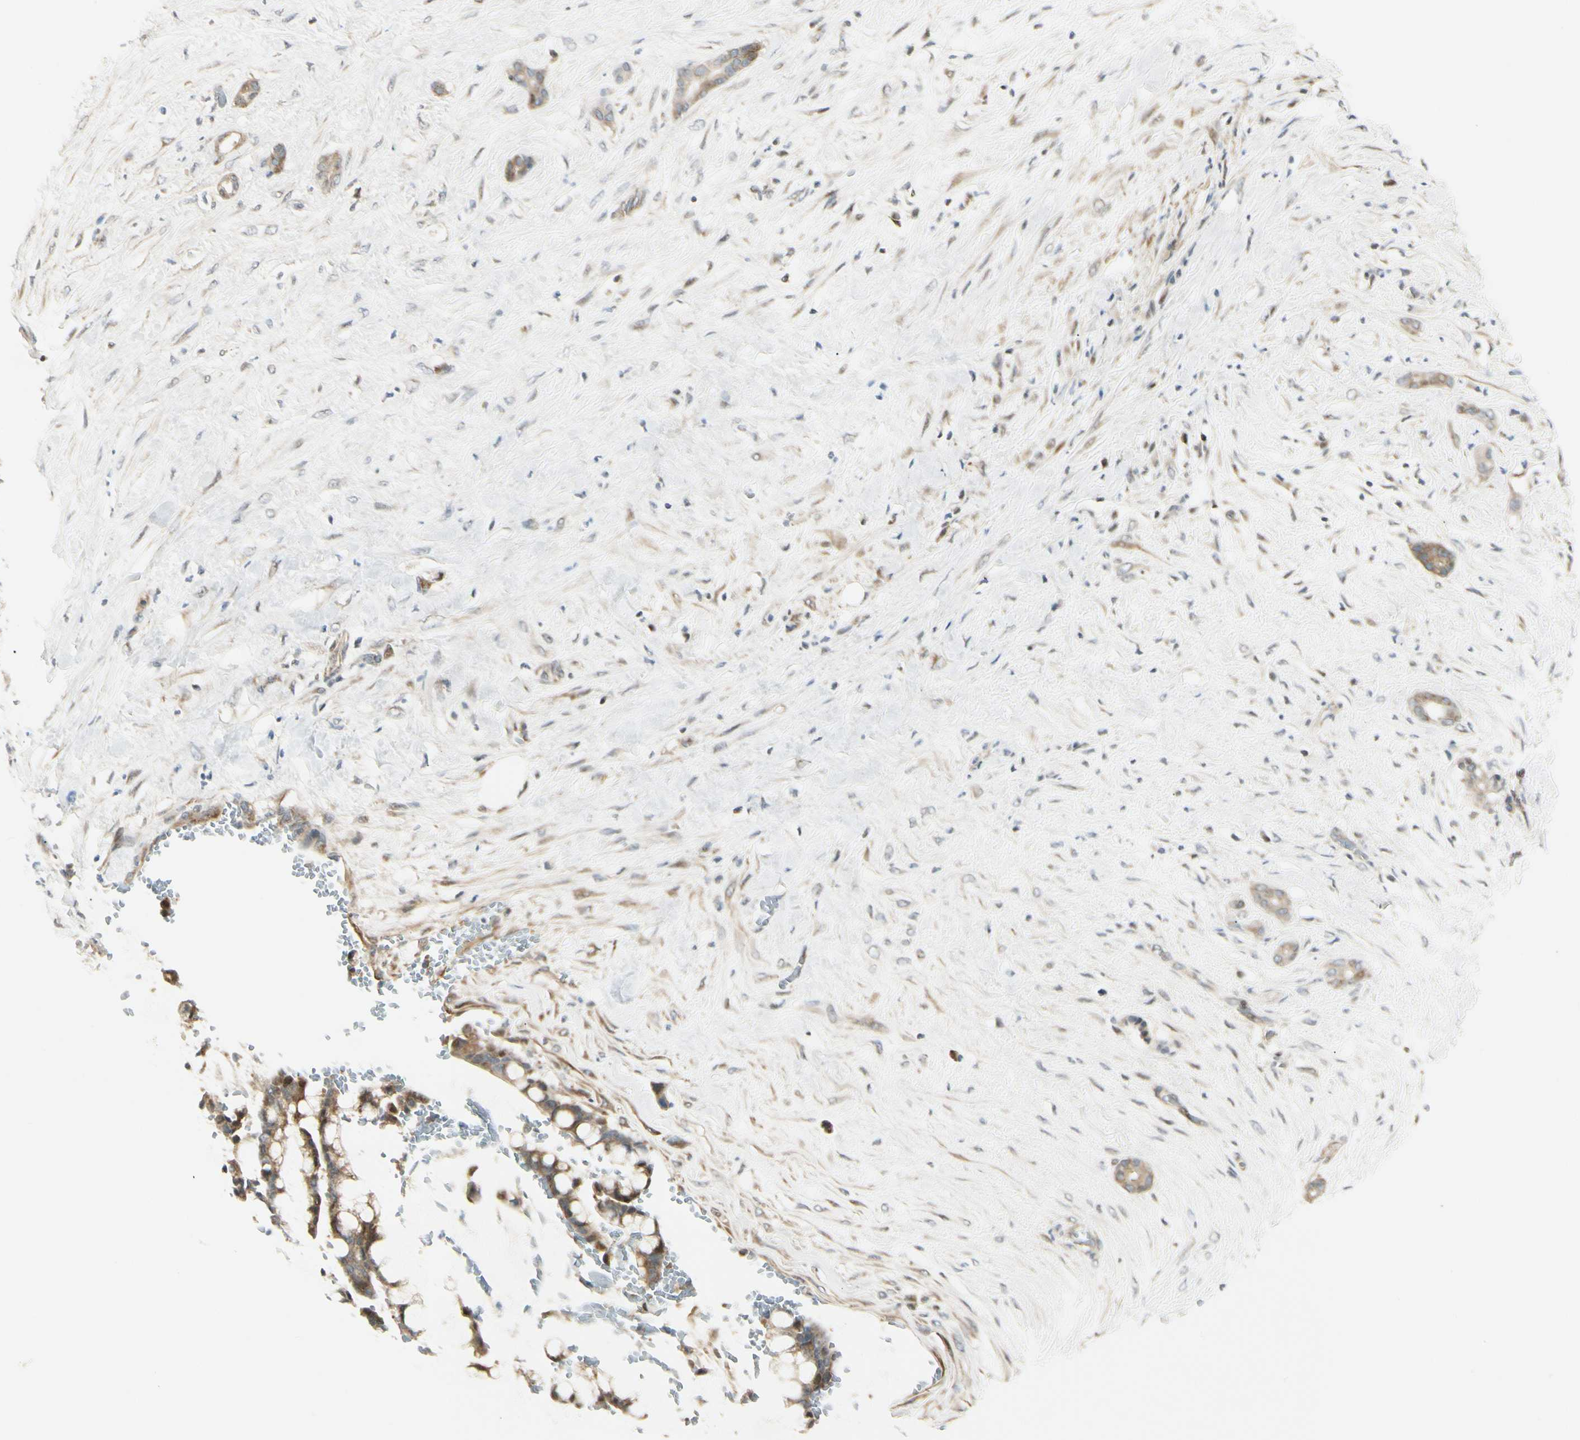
{"staining": {"intensity": "moderate", "quantity": ">75%", "location": "cytoplasmic/membranous"}, "tissue": "pancreatic cancer", "cell_type": "Tumor cells", "image_type": "cancer", "snomed": [{"axis": "morphology", "description": "Adenocarcinoma, NOS"}, {"axis": "topography", "description": "Pancreas"}], "caption": "Brown immunohistochemical staining in adenocarcinoma (pancreatic) reveals moderate cytoplasmic/membranous positivity in about >75% of tumor cells. (DAB = brown stain, brightfield microscopy at high magnification).", "gene": "P4HA3", "patient": {"sex": "male", "age": 41}}